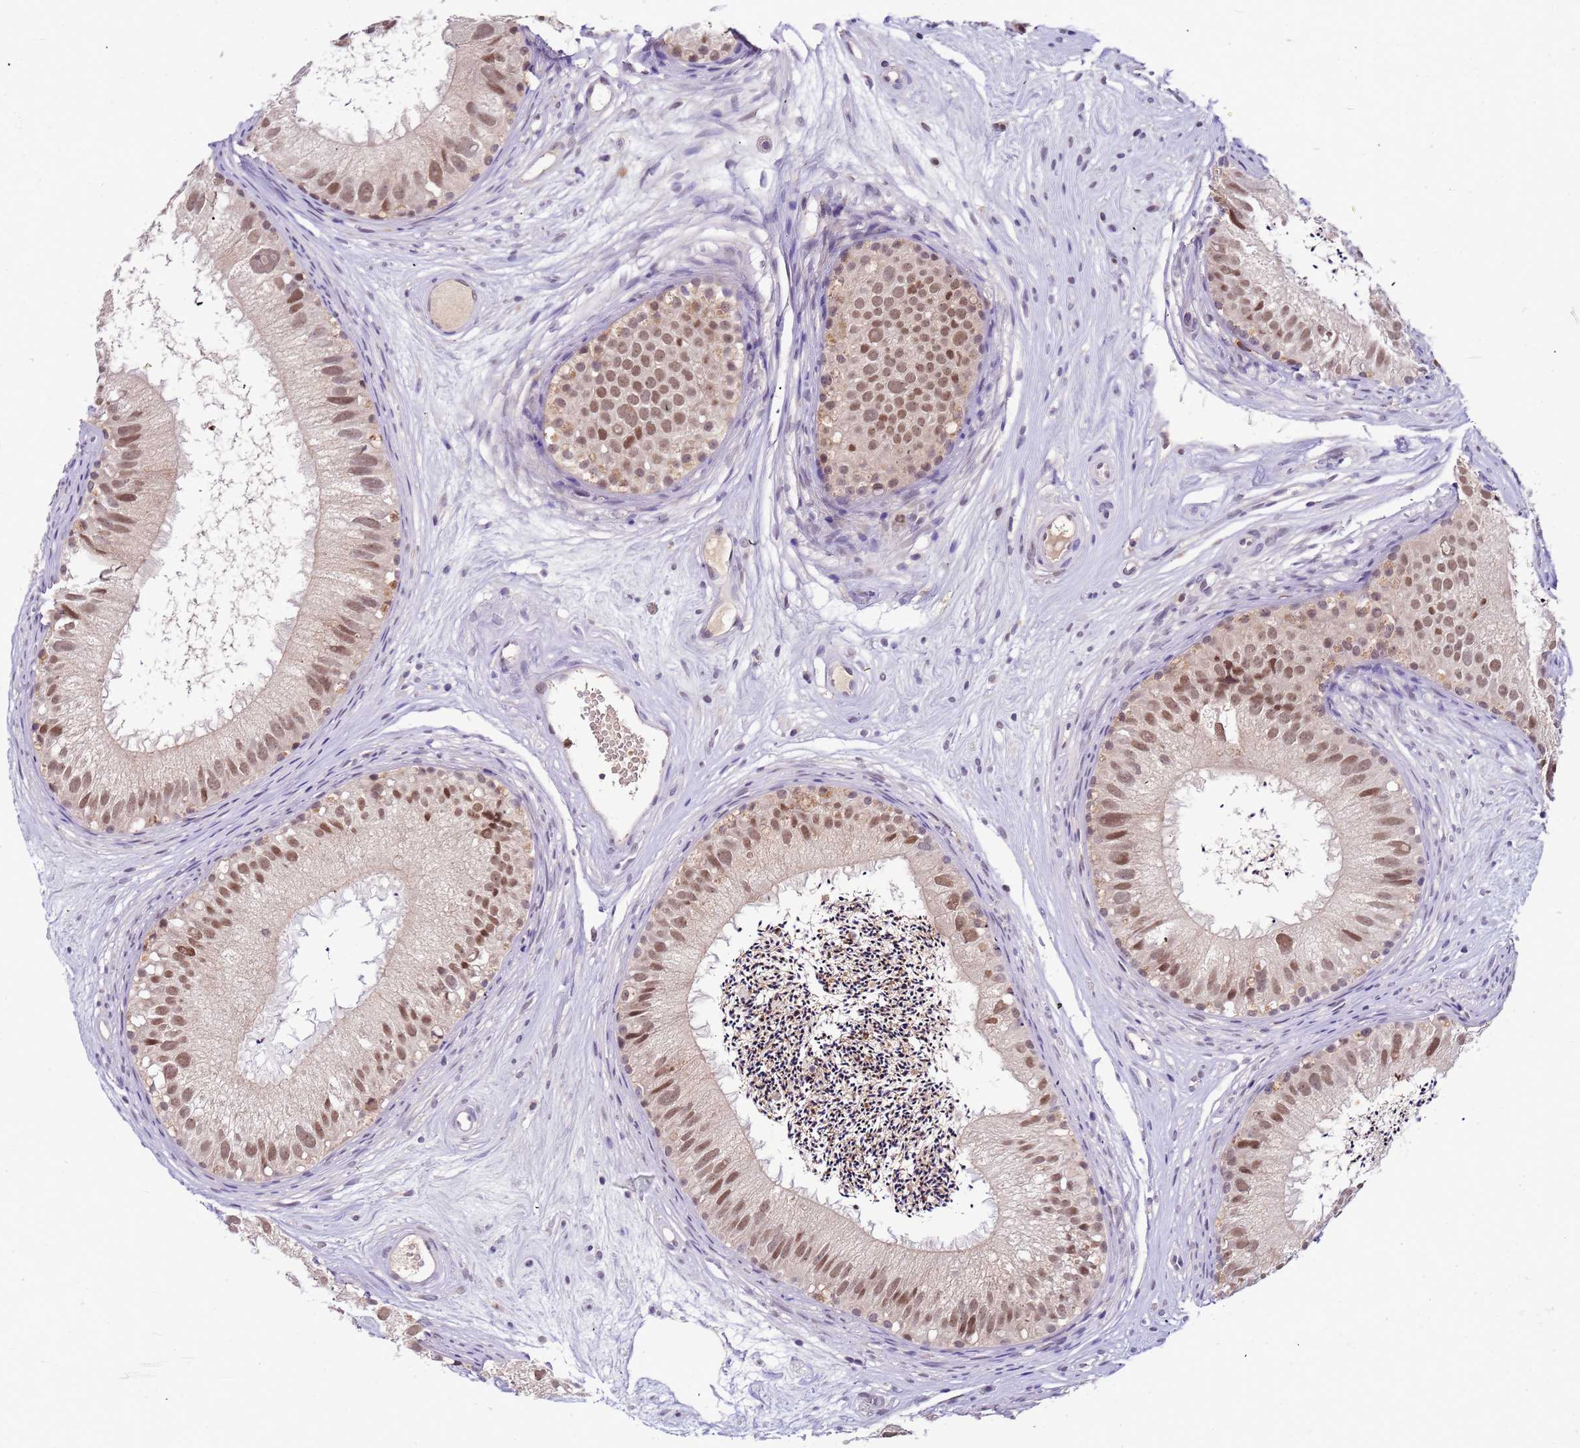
{"staining": {"intensity": "moderate", "quantity": ">75%", "location": "nuclear"}, "tissue": "epididymis", "cell_type": "Glandular cells", "image_type": "normal", "snomed": [{"axis": "morphology", "description": "Normal tissue, NOS"}, {"axis": "topography", "description": "Epididymis"}], "caption": "The image demonstrates staining of benign epididymis, revealing moderate nuclear protein staining (brown color) within glandular cells. (IHC, brightfield microscopy, high magnification).", "gene": "CD53", "patient": {"sex": "male", "age": 77}}